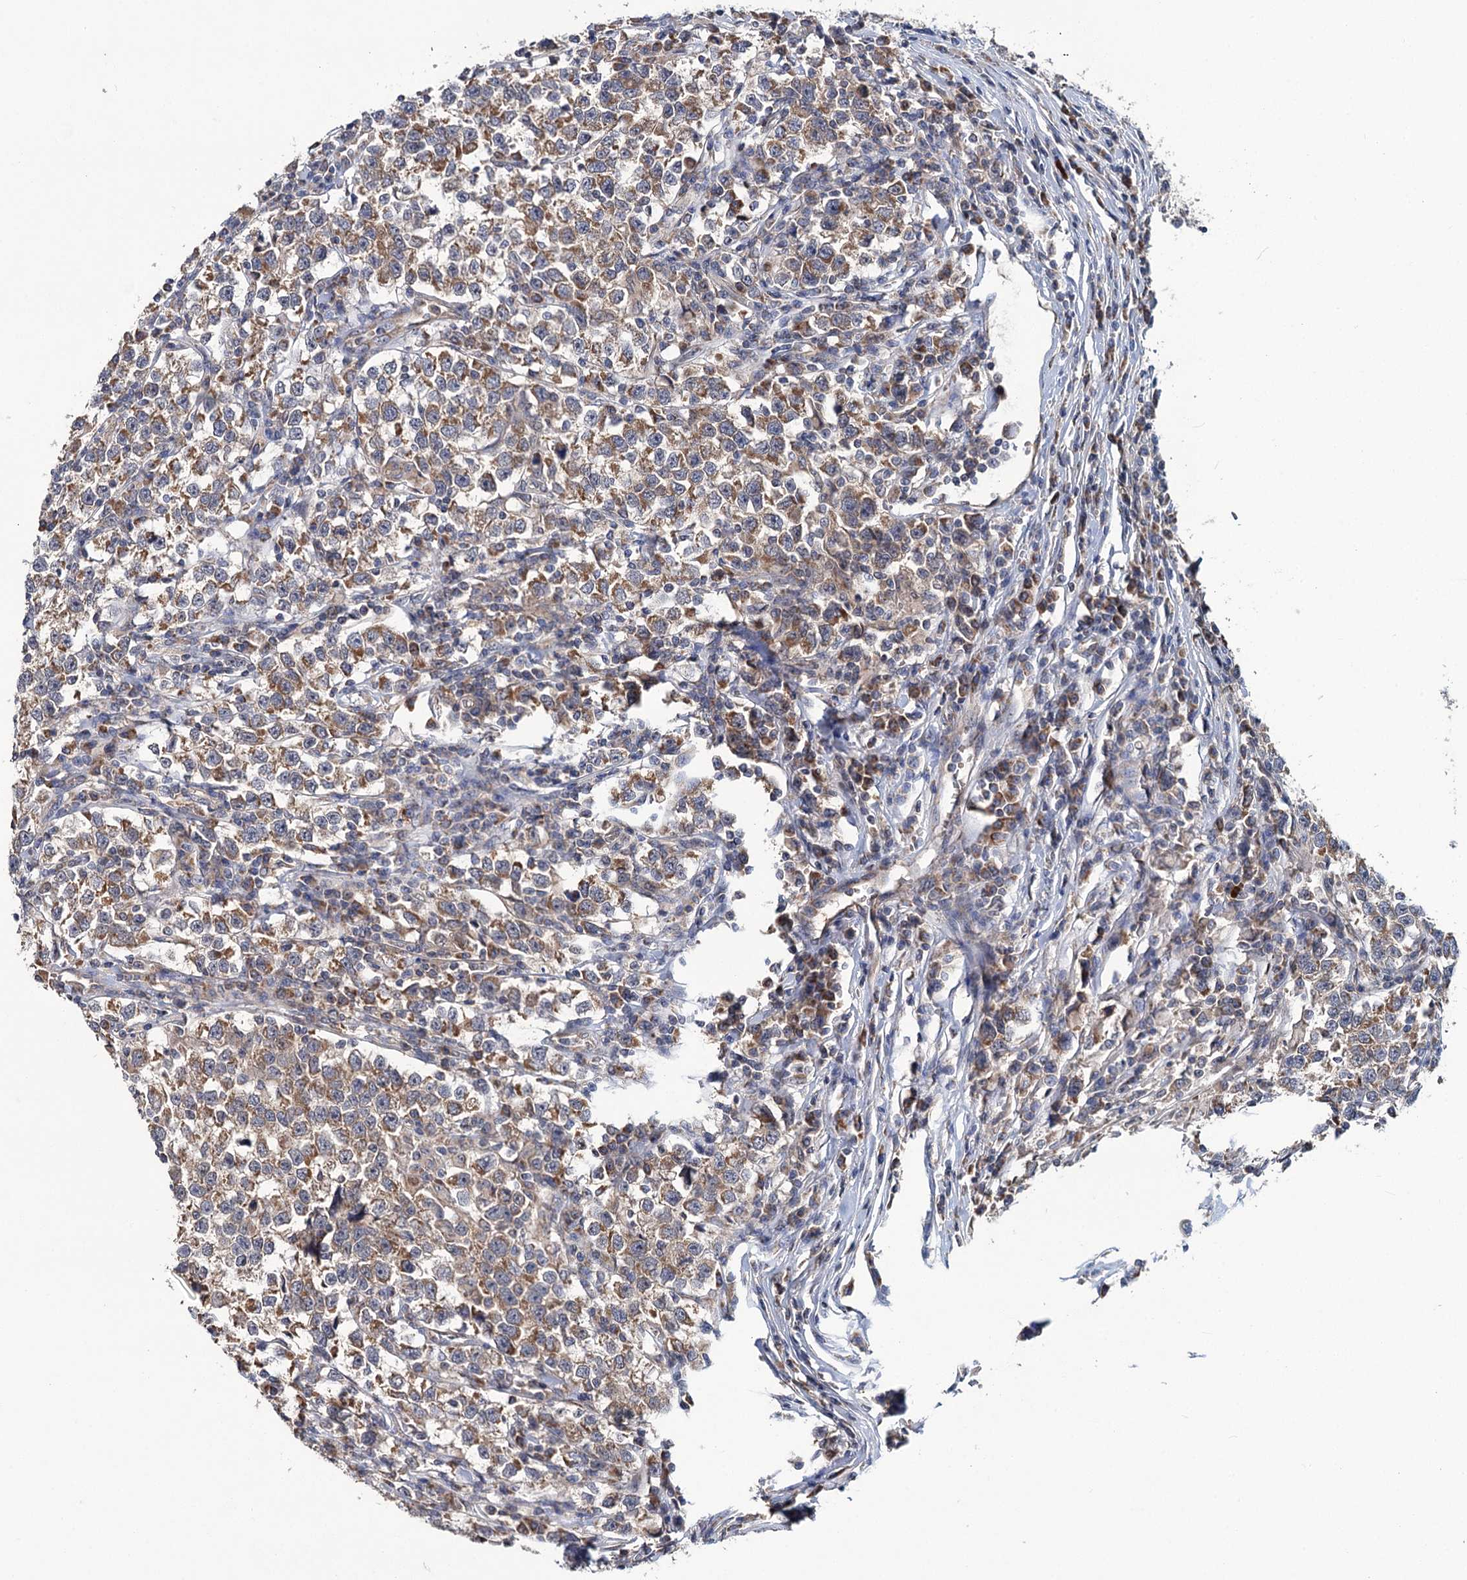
{"staining": {"intensity": "moderate", "quantity": ">75%", "location": "cytoplasmic/membranous"}, "tissue": "testis cancer", "cell_type": "Tumor cells", "image_type": "cancer", "snomed": [{"axis": "morphology", "description": "Normal tissue, NOS"}, {"axis": "morphology", "description": "Seminoma, NOS"}, {"axis": "topography", "description": "Testis"}], "caption": "Seminoma (testis) was stained to show a protein in brown. There is medium levels of moderate cytoplasmic/membranous positivity in about >75% of tumor cells. (Stains: DAB (3,3'-diaminobenzidine) in brown, nuclei in blue, Microscopy: brightfield microscopy at high magnification).", "gene": "DYNC2H1", "patient": {"sex": "male", "age": 43}}